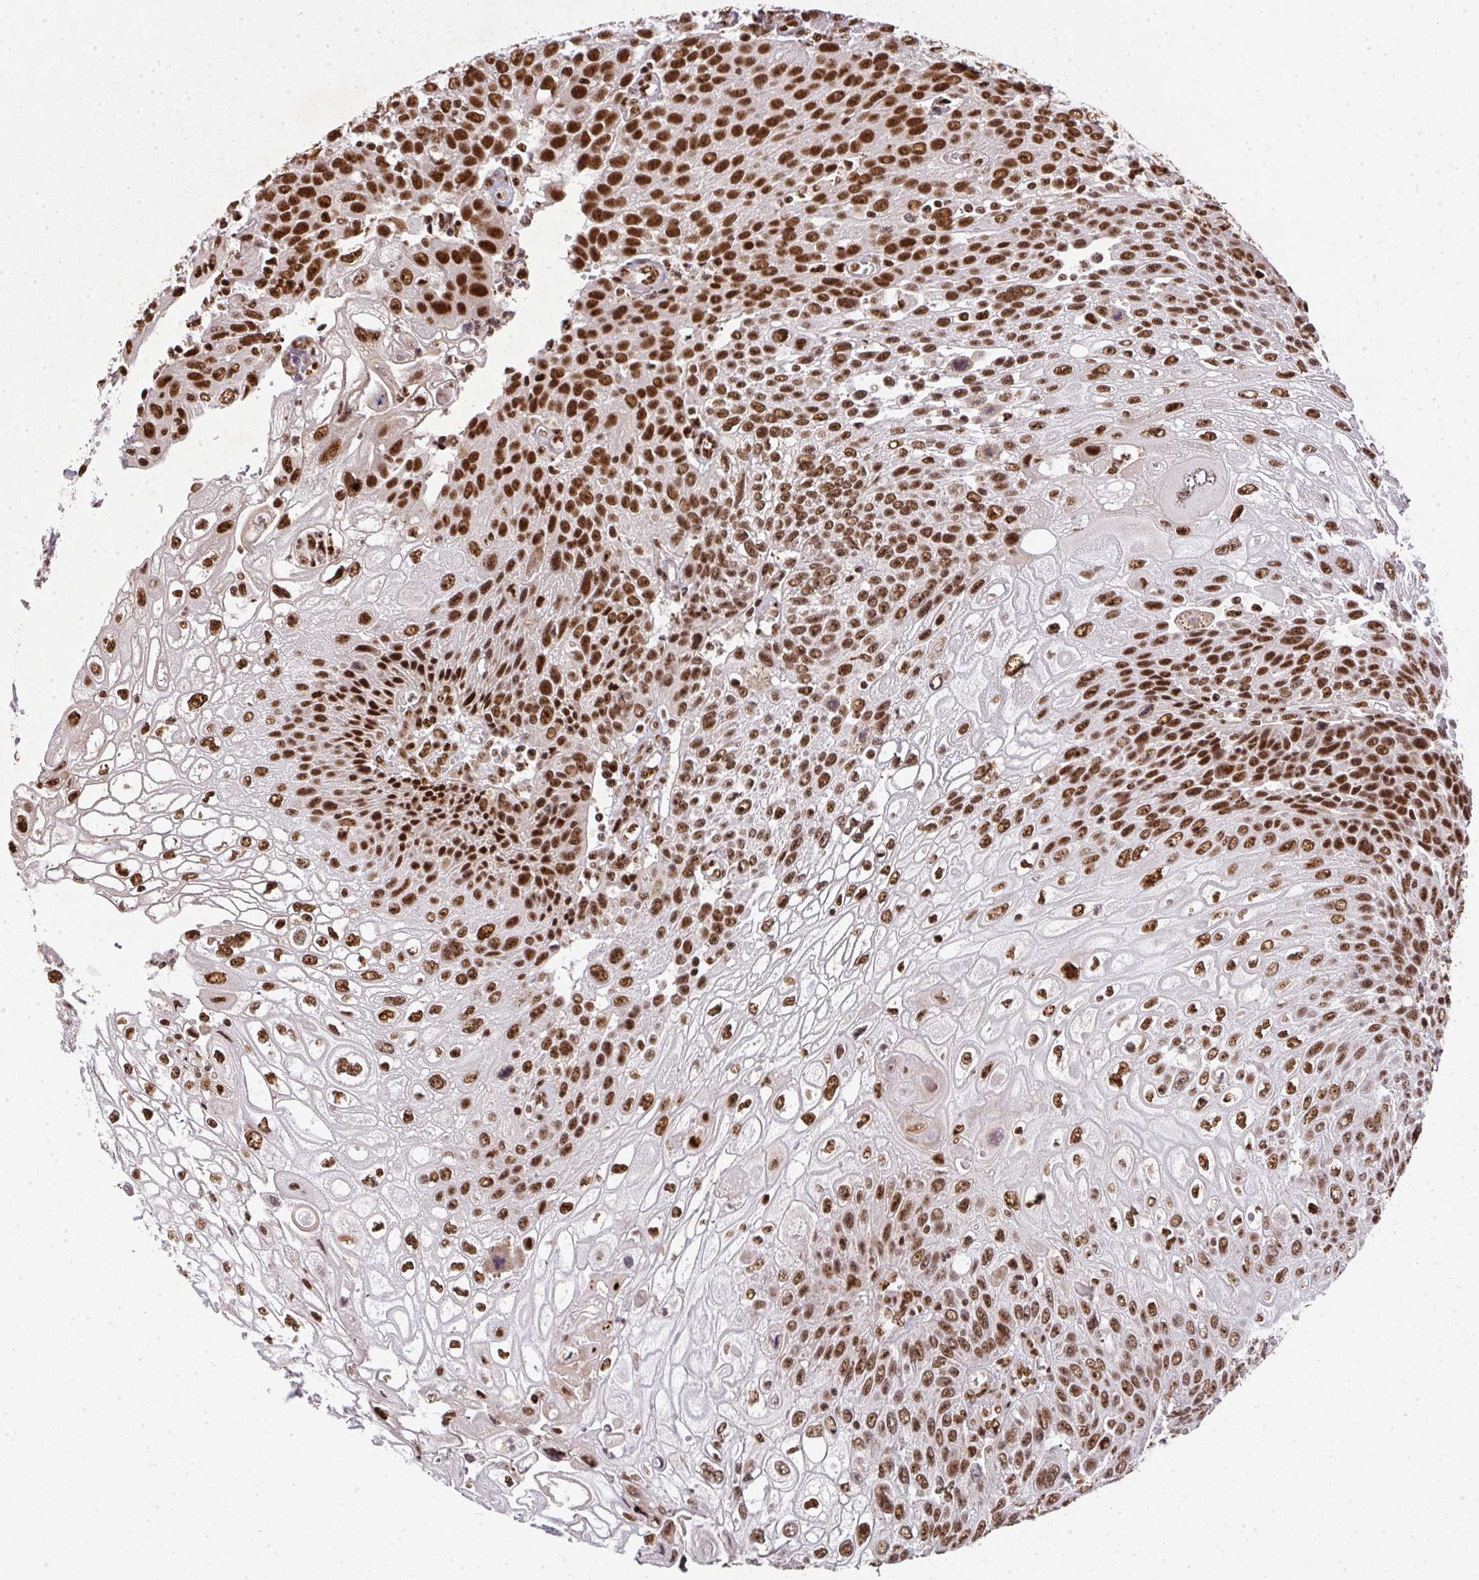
{"staining": {"intensity": "strong", "quantity": ">75%", "location": "nuclear"}, "tissue": "urothelial cancer", "cell_type": "Tumor cells", "image_type": "cancer", "snomed": [{"axis": "morphology", "description": "Urothelial carcinoma, High grade"}, {"axis": "topography", "description": "Urinary bladder"}], "caption": "IHC (DAB) staining of high-grade urothelial carcinoma displays strong nuclear protein staining in approximately >75% of tumor cells.", "gene": "U2AF1", "patient": {"sex": "female", "age": 70}}